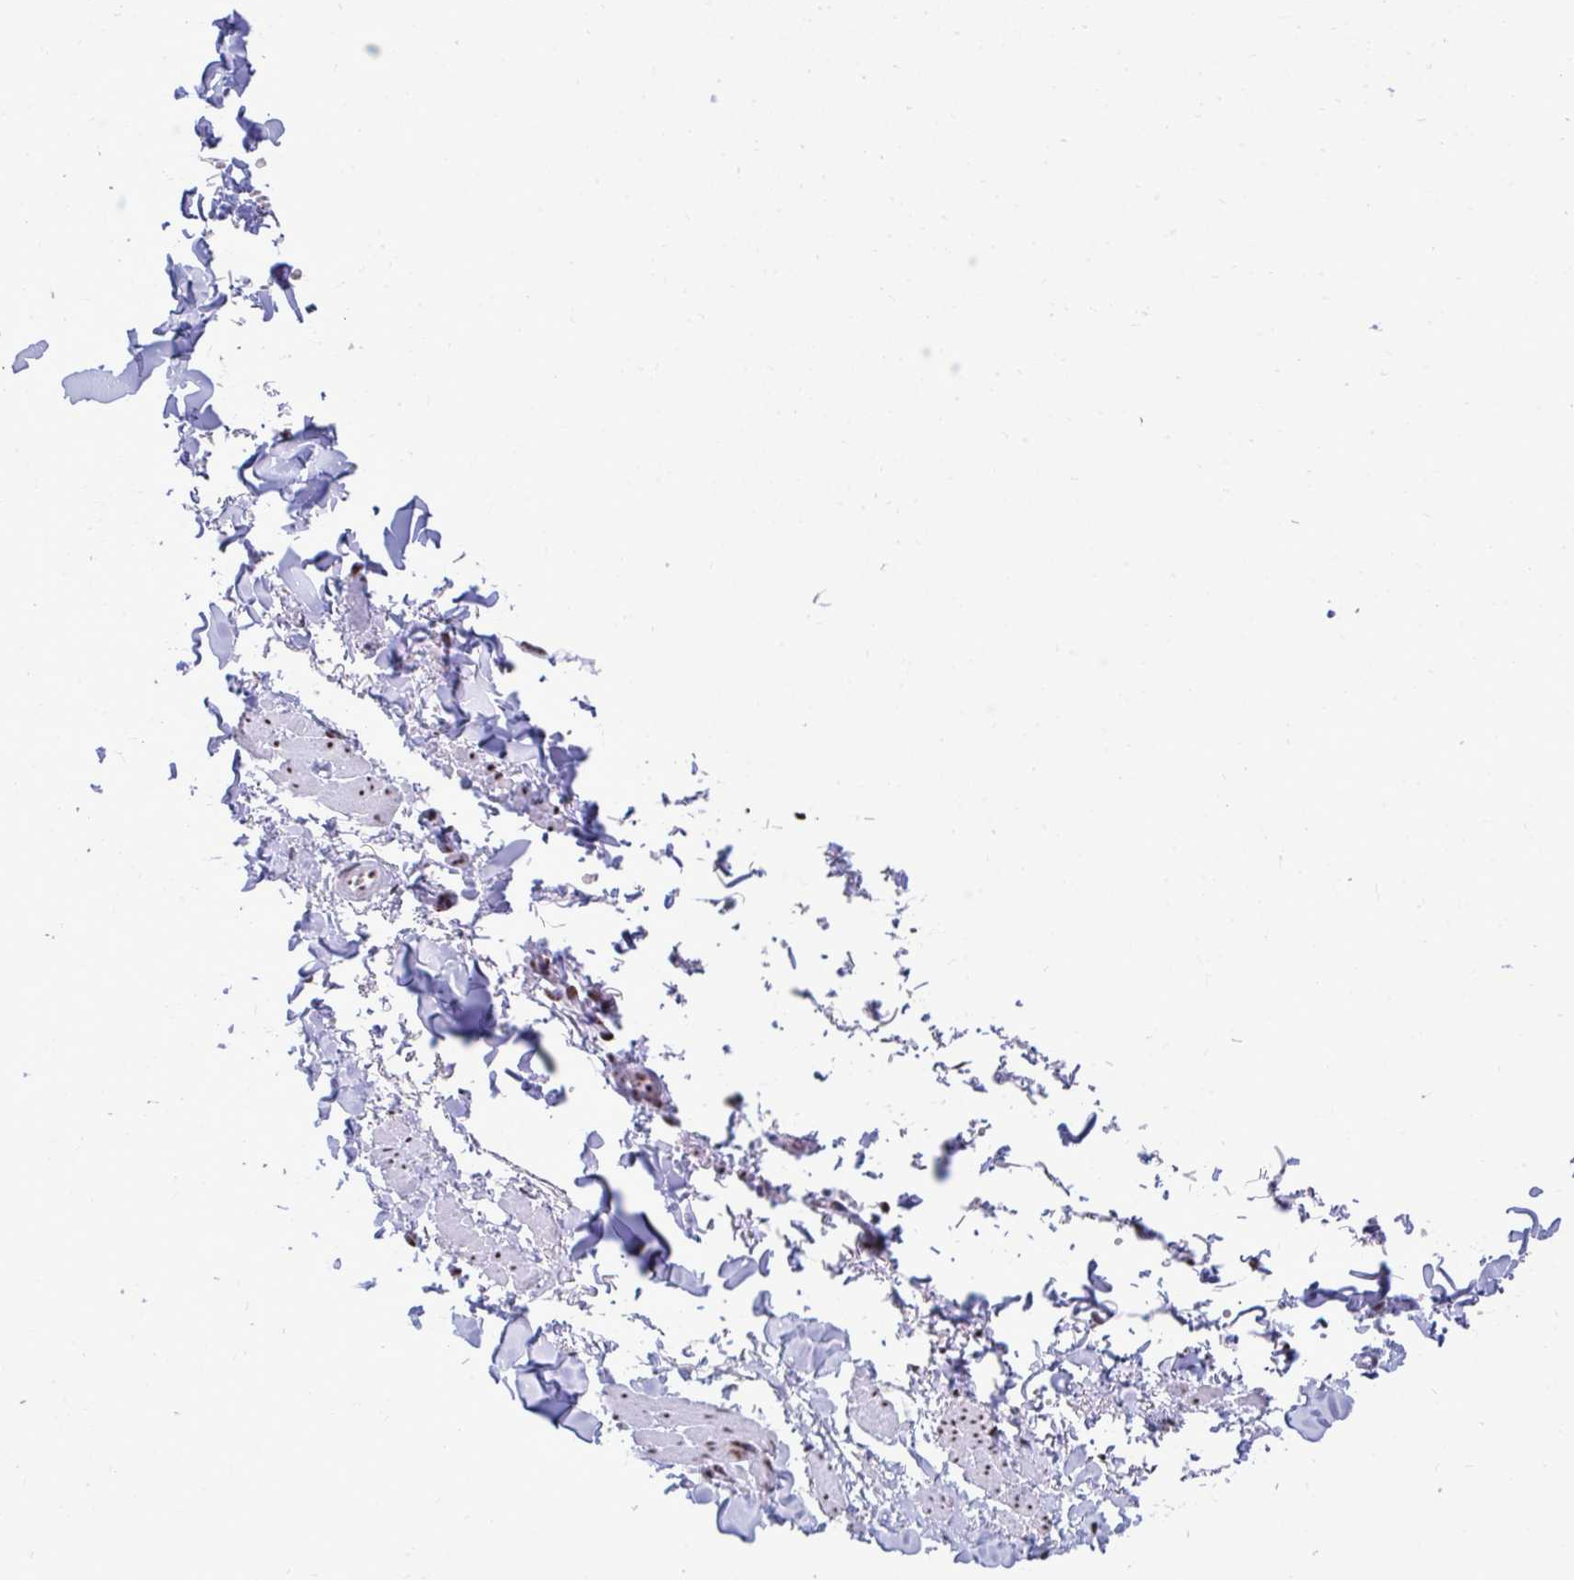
{"staining": {"intensity": "negative", "quantity": "none", "location": "none"}, "tissue": "adipose tissue", "cell_type": "Adipocytes", "image_type": "normal", "snomed": [{"axis": "morphology", "description": "Normal tissue, NOS"}, {"axis": "topography", "description": "Vulva"}, {"axis": "topography", "description": "Peripheral nerve tissue"}], "caption": "A high-resolution photomicrograph shows IHC staining of benign adipose tissue, which exhibits no significant positivity in adipocytes. (Stains: DAB immunohistochemistry (IHC) with hematoxylin counter stain, Microscopy: brightfield microscopy at high magnification).", "gene": "PELP1", "patient": {"sex": "female", "age": 66}}